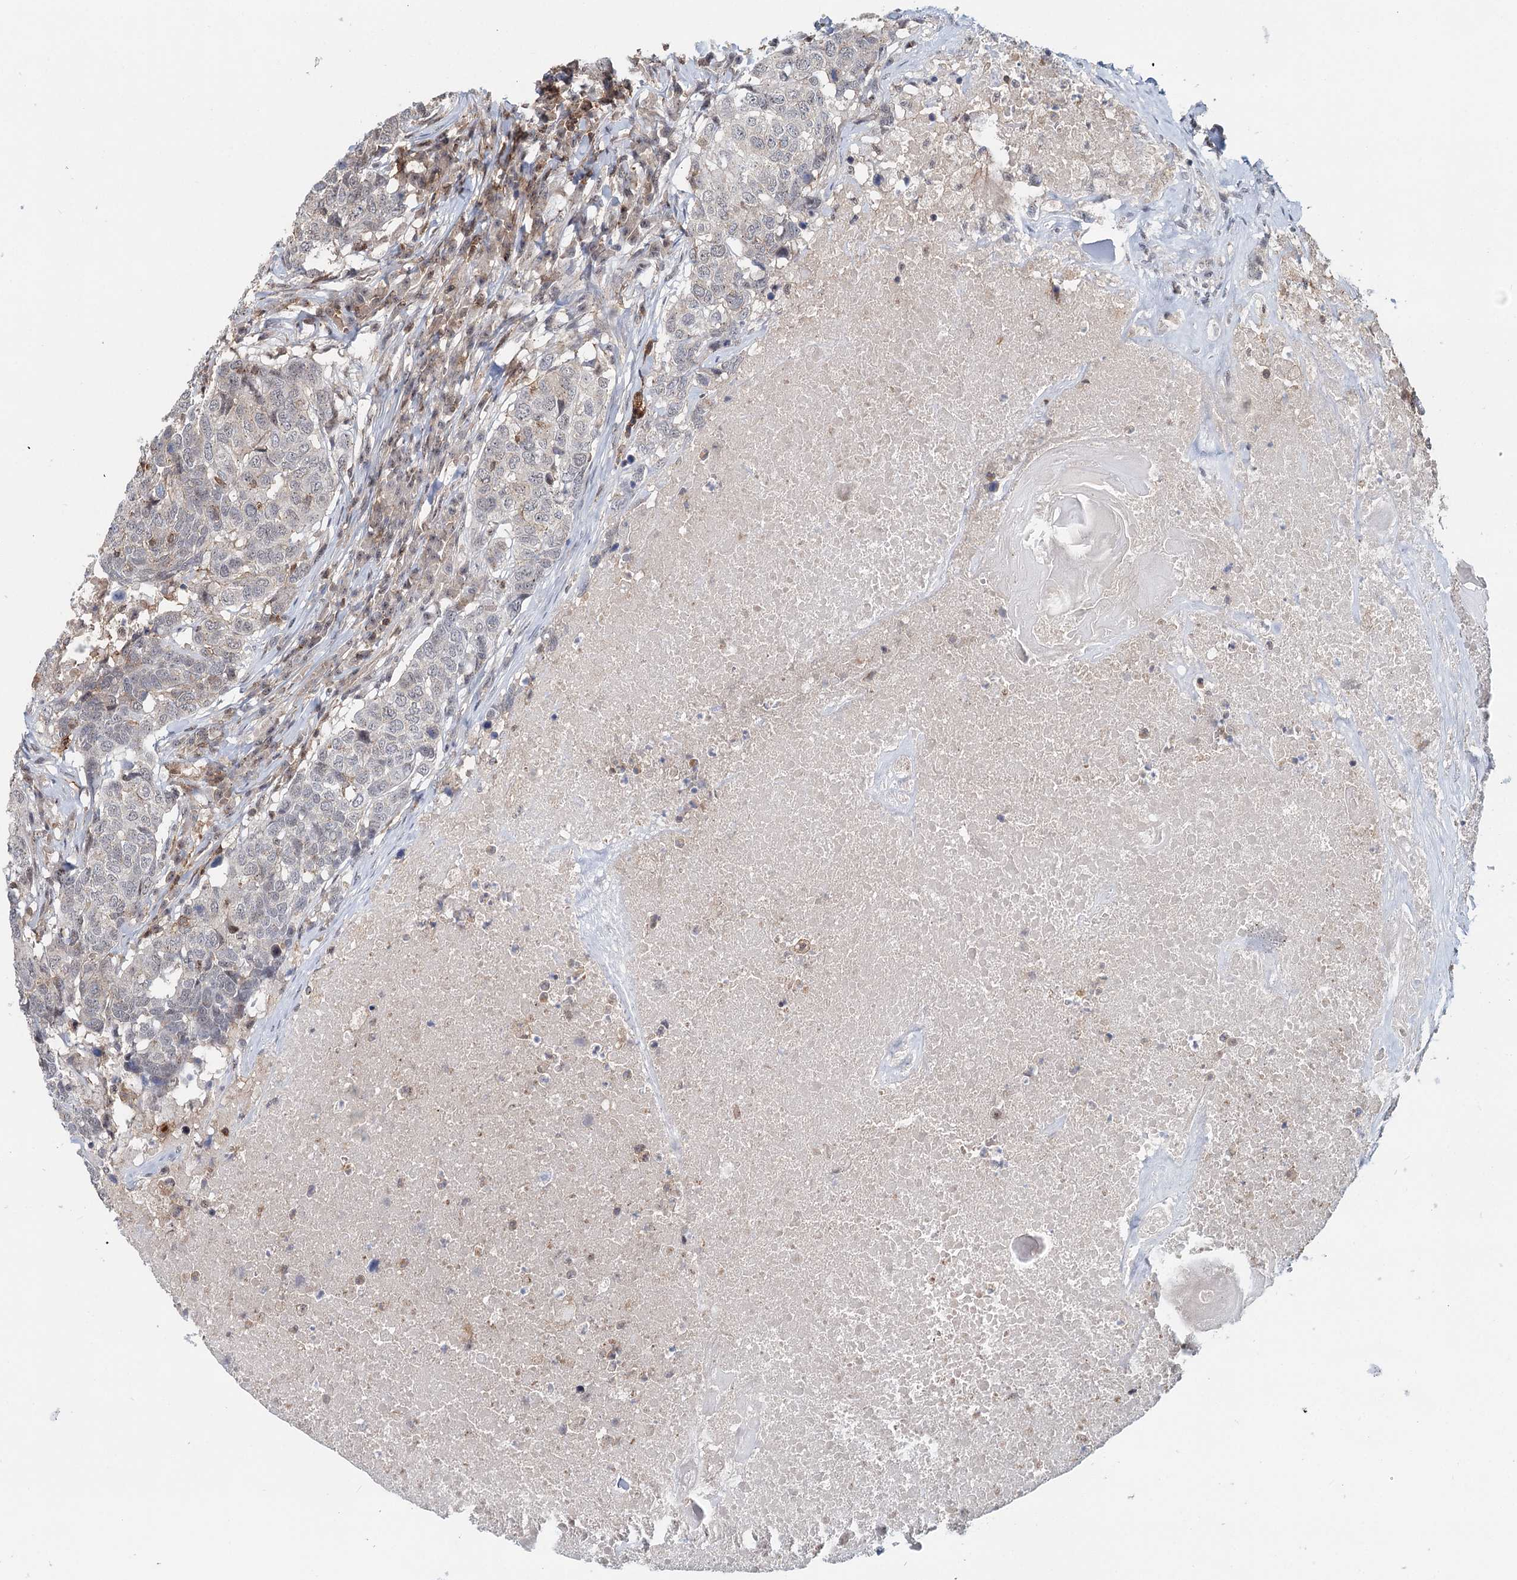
{"staining": {"intensity": "negative", "quantity": "none", "location": "none"}, "tissue": "head and neck cancer", "cell_type": "Tumor cells", "image_type": "cancer", "snomed": [{"axis": "morphology", "description": "Squamous cell carcinoma, NOS"}, {"axis": "topography", "description": "Head-Neck"}], "caption": "DAB (3,3'-diaminobenzidine) immunohistochemical staining of head and neck cancer displays no significant expression in tumor cells.", "gene": "CDC42SE2", "patient": {"sex": "male", "age": 66}}